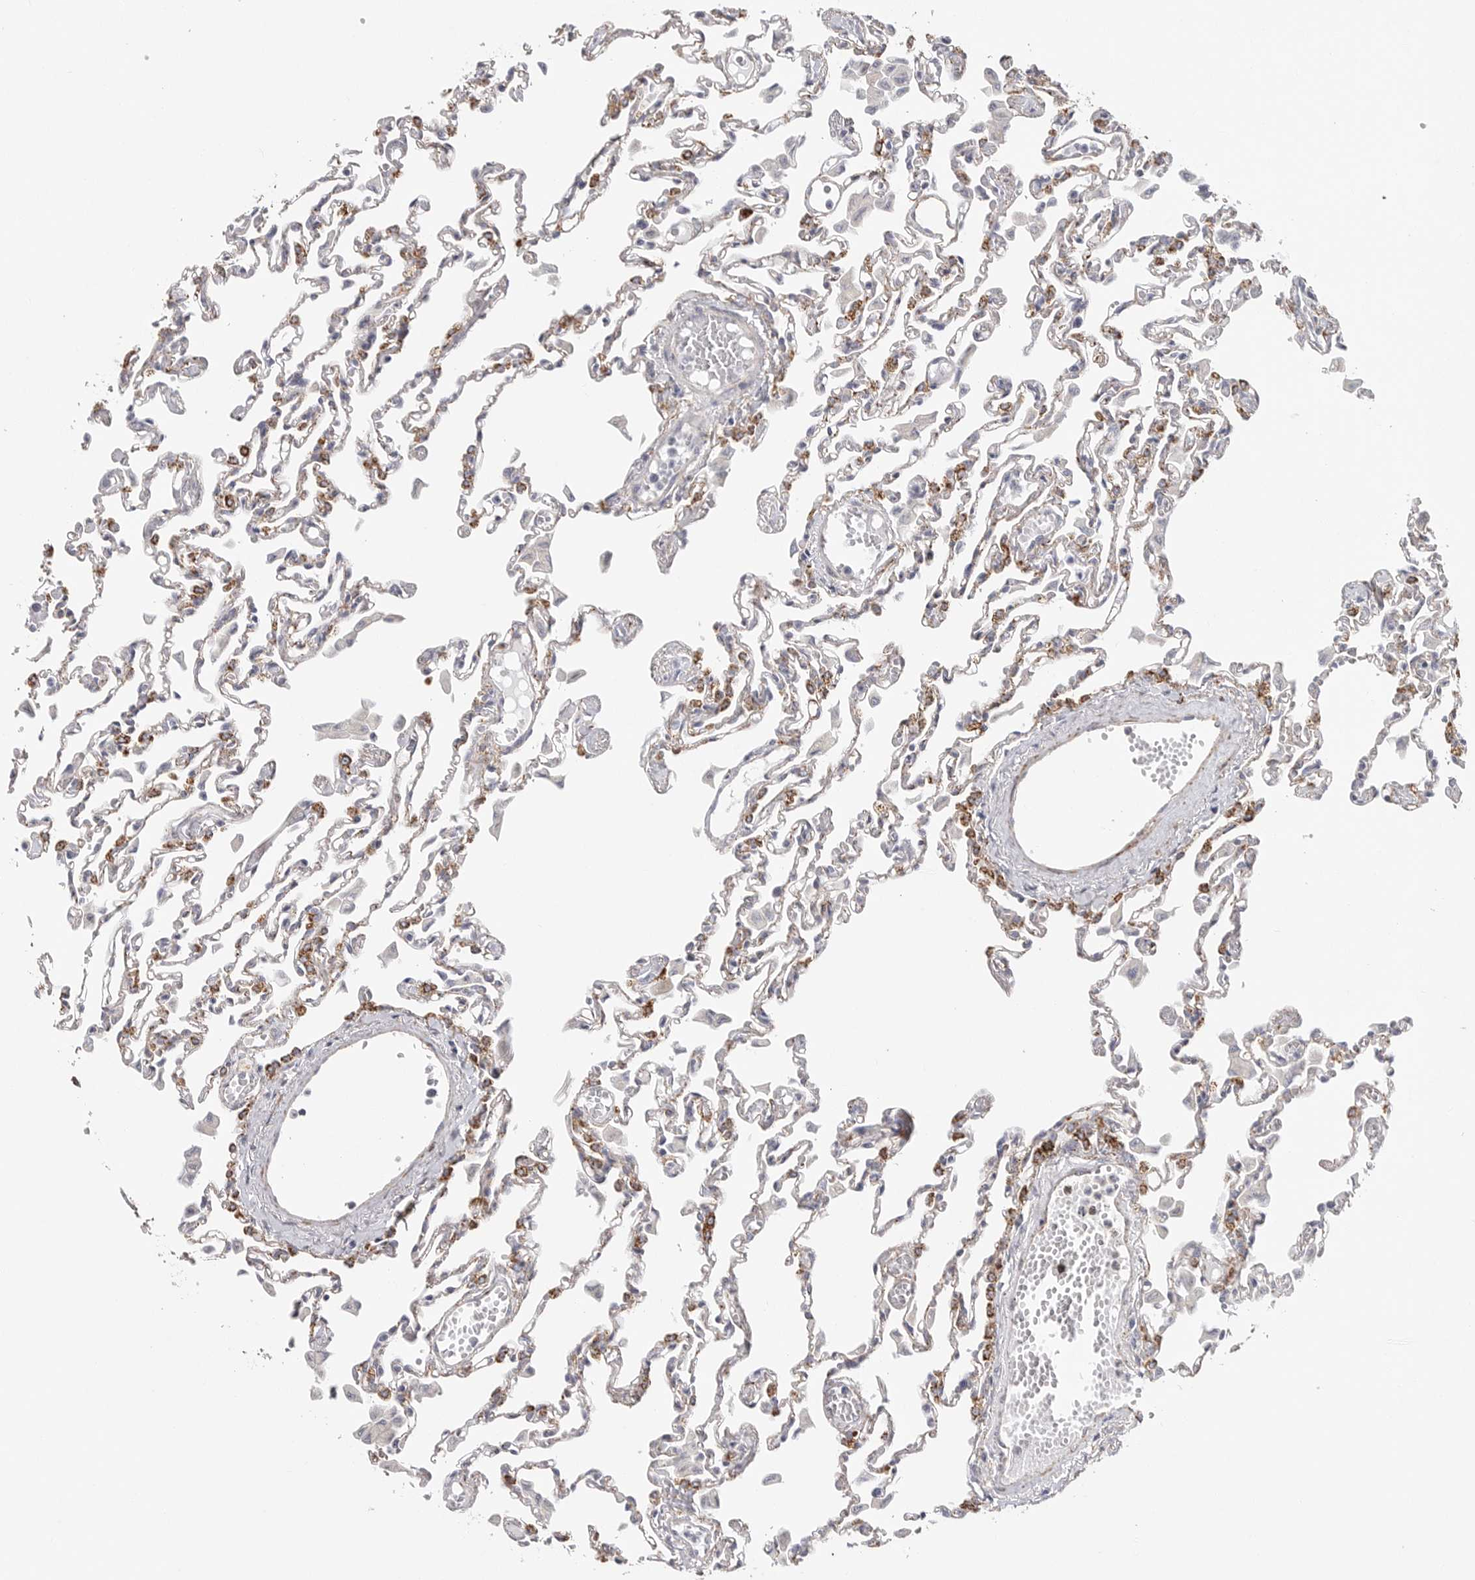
{"staining": {"intensity": "moderate", "quantity": "25%-75%", "location": "cytoplasmic/membranous"}, "tissue": "lung", "cell_type": "Alveolar cells", "image_type": "normal", "snomed": [{"axis": "morphology", "description": "Normal tissue, NOS"}, {"axis": "topography", "description": "Bronchus"}, {"axis": "topography", "description": "Lung"}], "caption": "Lung stained for a protein exhibits moderate cytoplasmic/membranous positivity in alveolar cells. (DAB IHC, brown staining for protein, blue staining for nuclei).", "gene": "ELP3", "patient": {"sex": "female", "age": 49}}